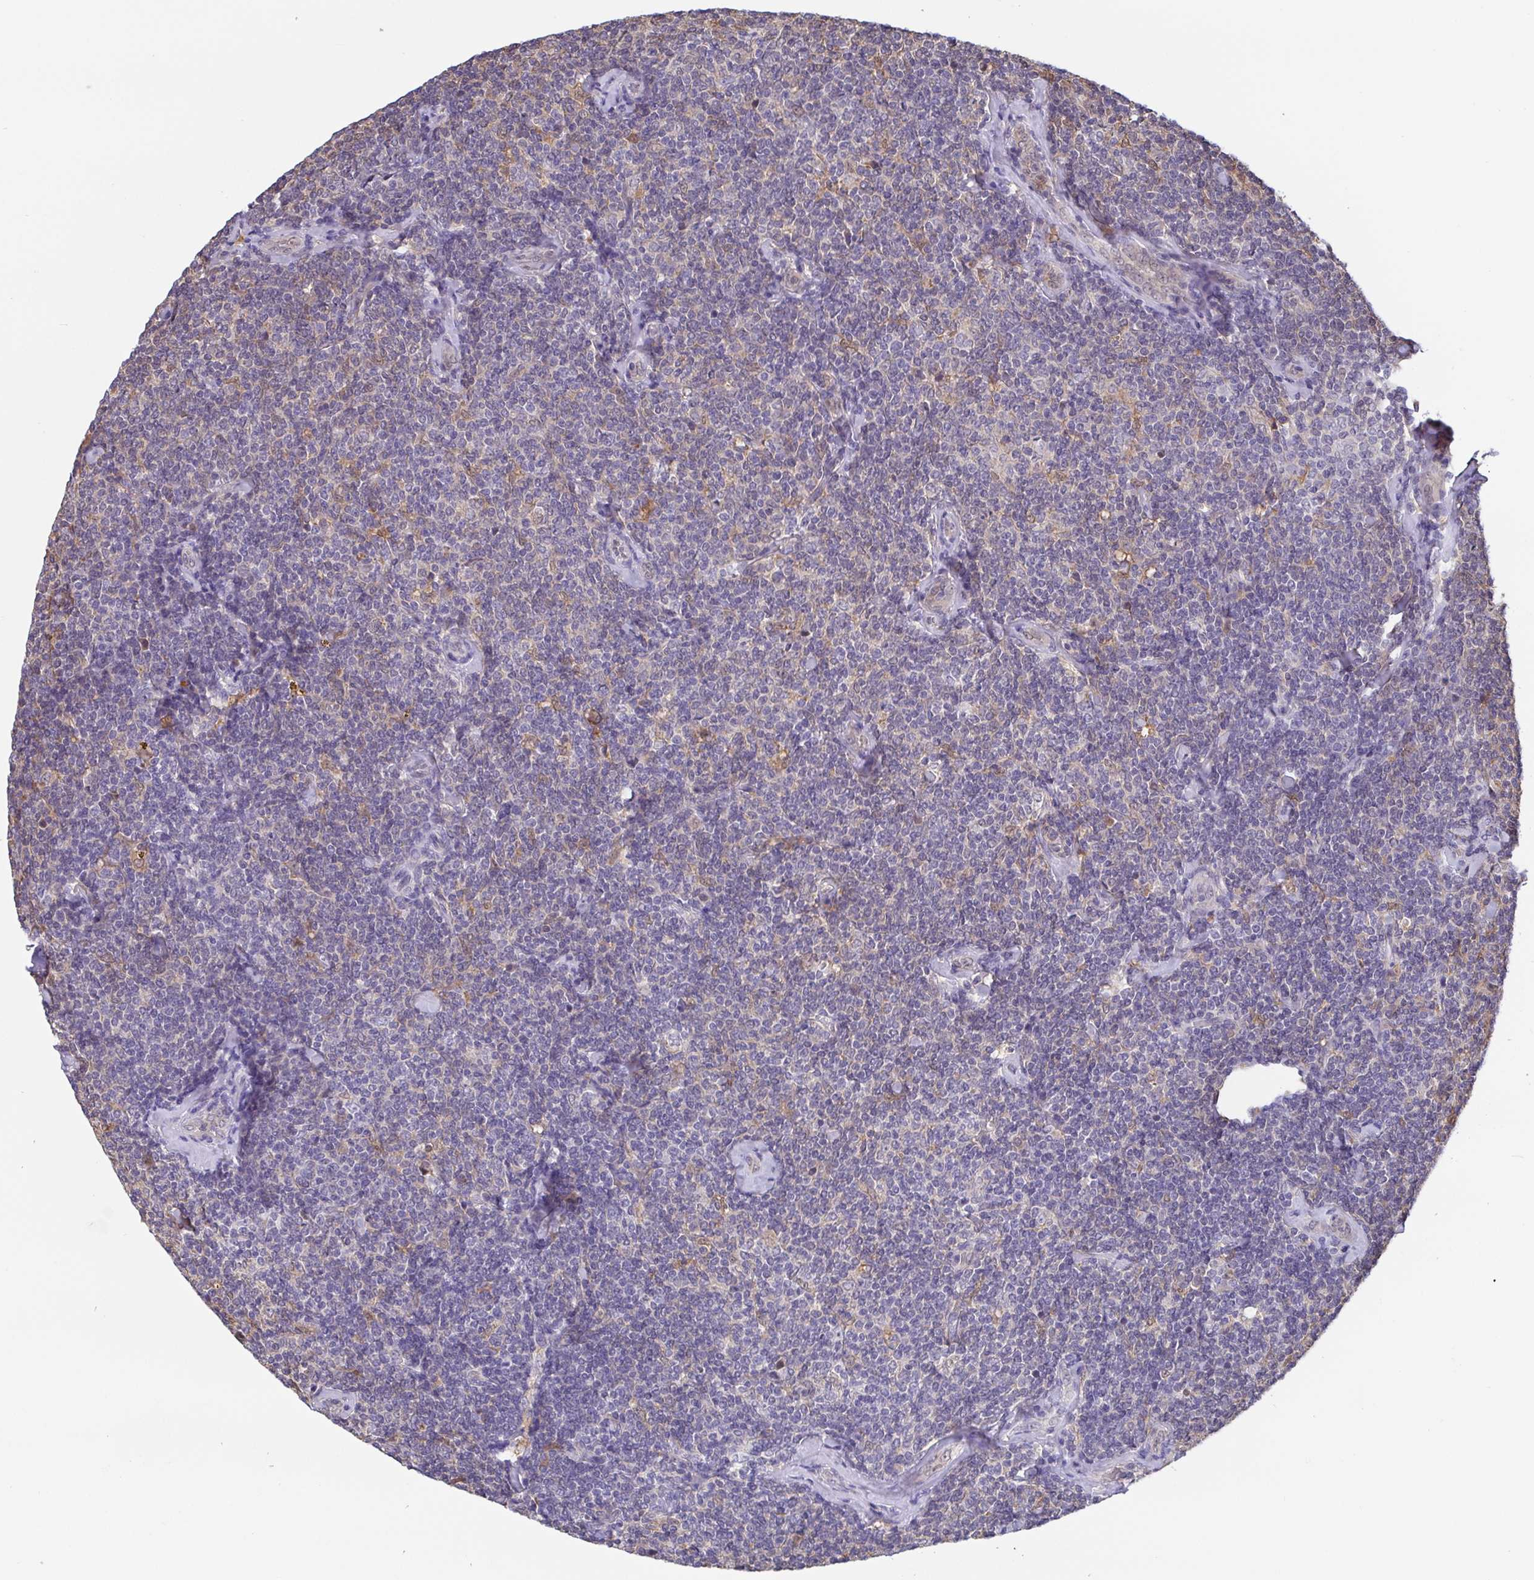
{"staining": {"intensity": "negative", "quantity": "none", "location": "none"}, "tissue": "lymphoma", "cell_type": "Tumor cells", "image_type": "cancer", "snomed": [{"axis": "morphology", "description": "Malignant lymphoma, non-Hodgkin's type, Low grade"}, {"axis": "topography", "description": "Lymph node"}], "caption": "This photomicrograph is of malignant lymphoma, non-Hodgkin's type (low-grade) stained with immunohistochemistry (IHC) to label a protein in brown with the nuclei are counter-stained blue. There is no positivity in tumor cells.", "gene": "IDH1", "patient": {"sex": "female", "age": 56}}